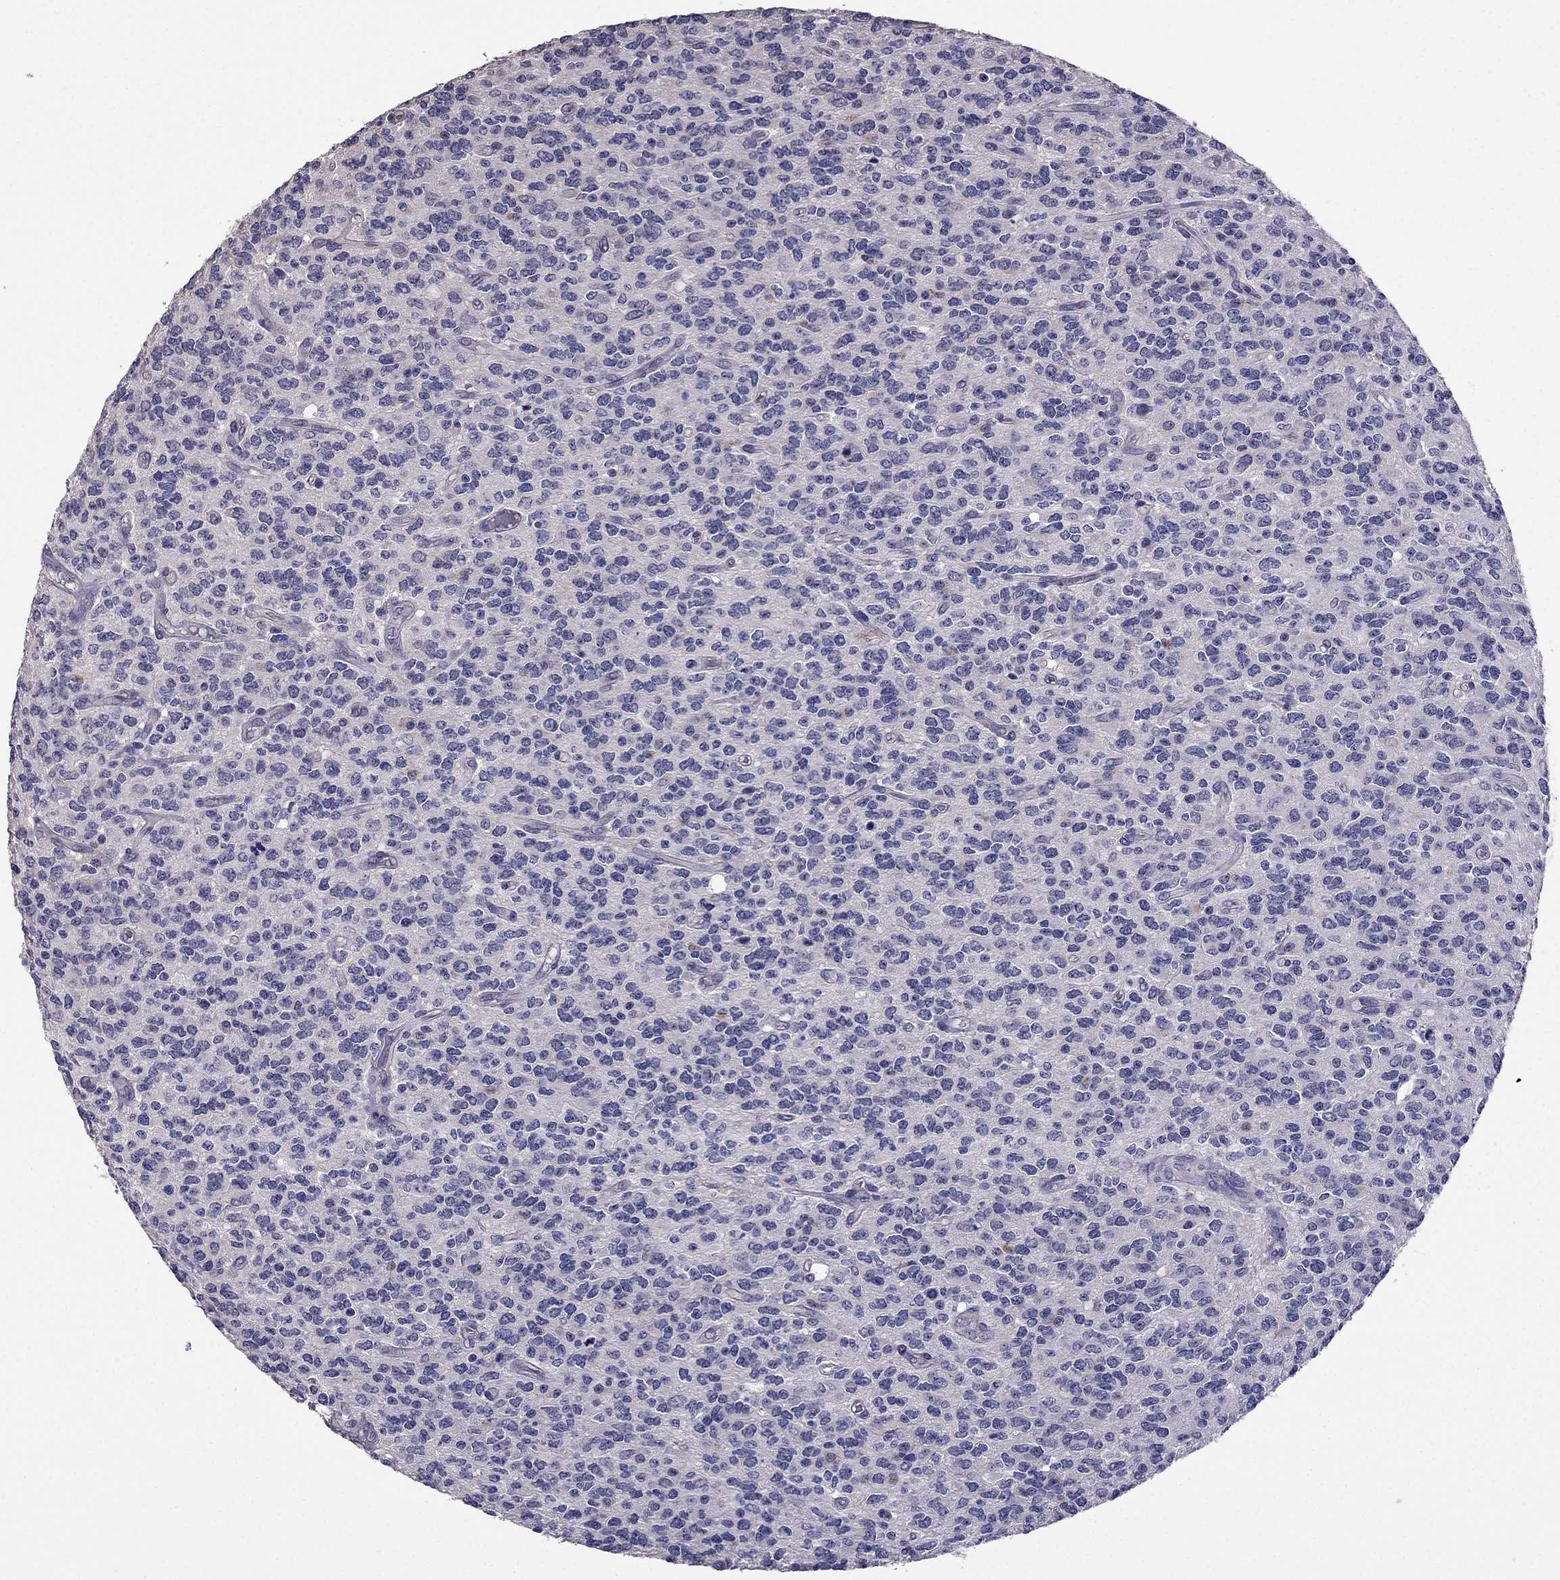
{"staining": {"intensity": "negative", "quantity": "none", "location": "none"}, "tissue": "glioma", "cell_type": "Tumor cells", "image_type": "cancer", "snomed": [{"axis": "morphology", "description": "Glioma, malignant, Low grade"}, {"axis": "topography", "description": "Brain"}], "caption": "Glioma stained for a protein using IHC shows no staining tumor cells.", "gene": "CDH9", "patient": {"sex": "female", "age": 45}}